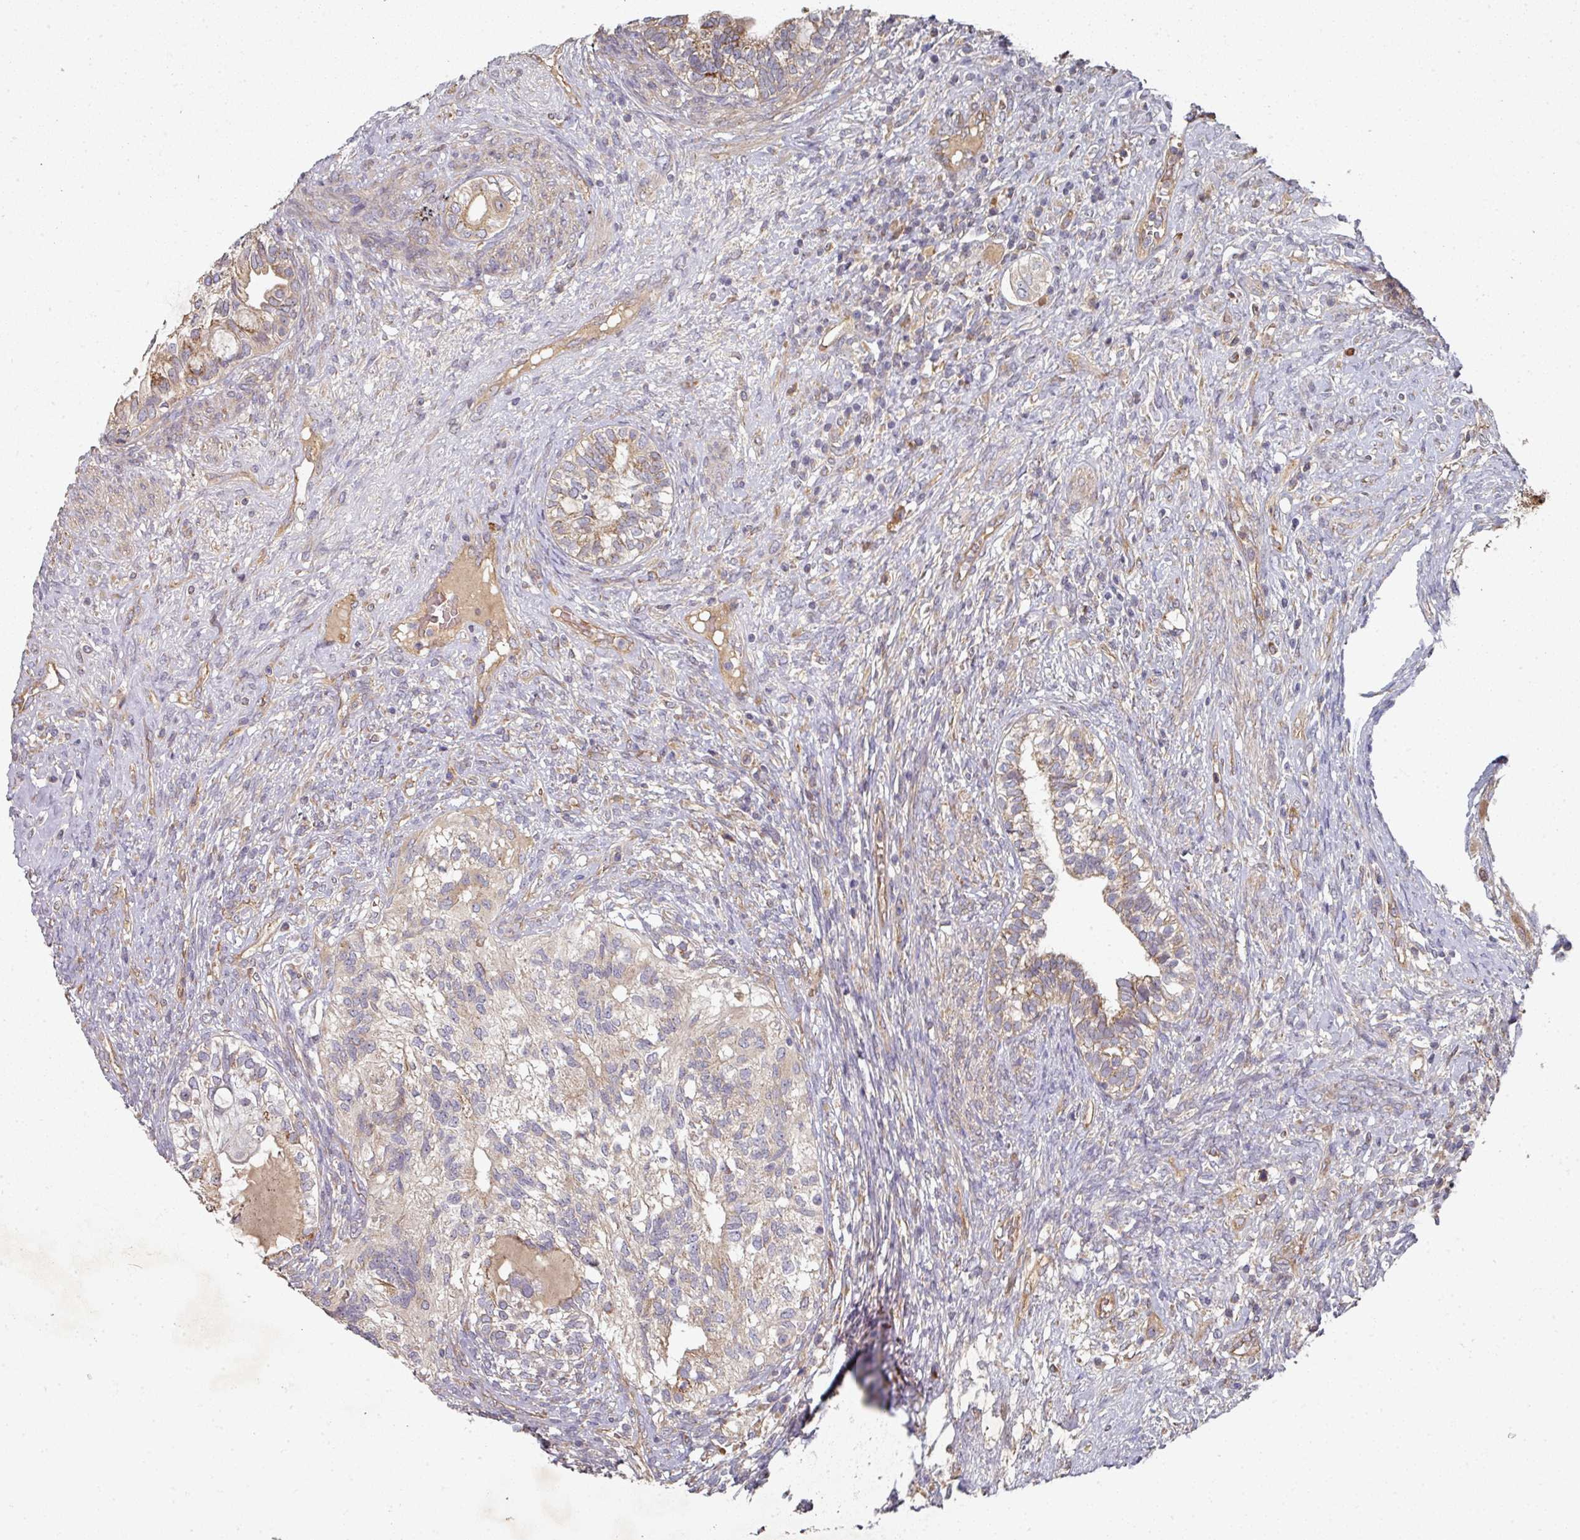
{"staining": {"intensity": "moderate", "quantity": "25%-75%", "location": "cytoplasmic/membranous"}, "tissue": "testis cancer", "cell_type": "Tumor cells", "image_type": "cancer", "snomed": [{"axis": "morphology", "description": "Seminoma, NOS"}, {"axis": "morphology", "description": "Carcinoma, Embryonal, NOS"}, {"axis": "topography", "description": "Testis"}], "caption": "IHC micrograph of neoplastic tissue: human embryonal carcinoma (testis) stained using IHC exhibits medium levels of moderate protein expression localized specifically in the cytoplasmic/membranous of tumor cells, appearing as a cytoplasmic/membranous brown color.", "gene": "EDEM2", "patient": {"sex": "male", "age": 41}}